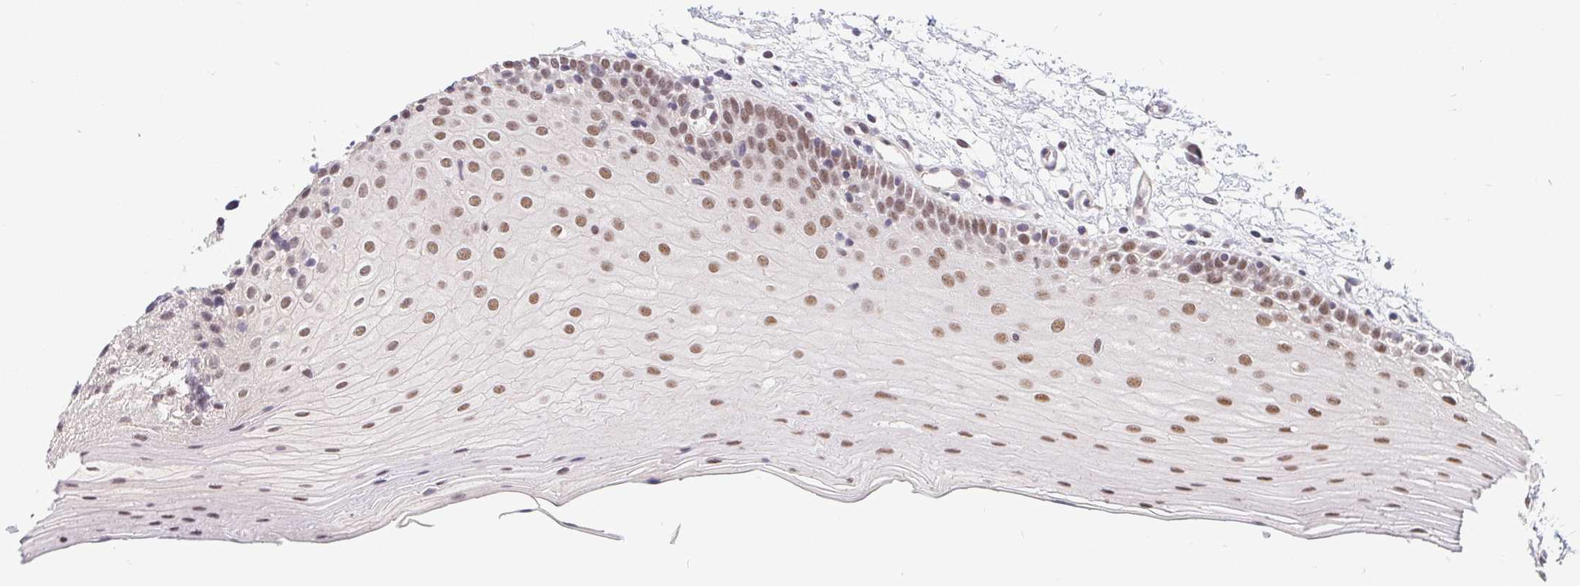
{"staining": {"intensity": "moderate", "quantity": ">75%", "location": "nuclear"}, "tissue": "oral mucosa", "cell_type": "Squamous epithelial cells", "image_type": "normal", "snomed": [{"axis": "morphology", "description": "Normal tissue, NOS"}, {"axis": "morphology", "description": "Squamous cell carcinoma, NOS"}, {"axis": "topography", "description": "Oral tissue"}, {"axis": "topography", "description": "Tounge, NOS"}, {"axis": "topography", "description": "Head-Neck"}], "caption": "Immunohistochemical staining of normal human oral mucosa shows moderate nuclear protein expression in about >75% of squamous epithelial cells. The staining was performed using DAB to visualize the protein expression in brown, while the nuclei were stained in blue with hematoxylin (Magnification: 20x).", "gene": "POU2F1", "patient": {"sex": "male", "age": 62}}